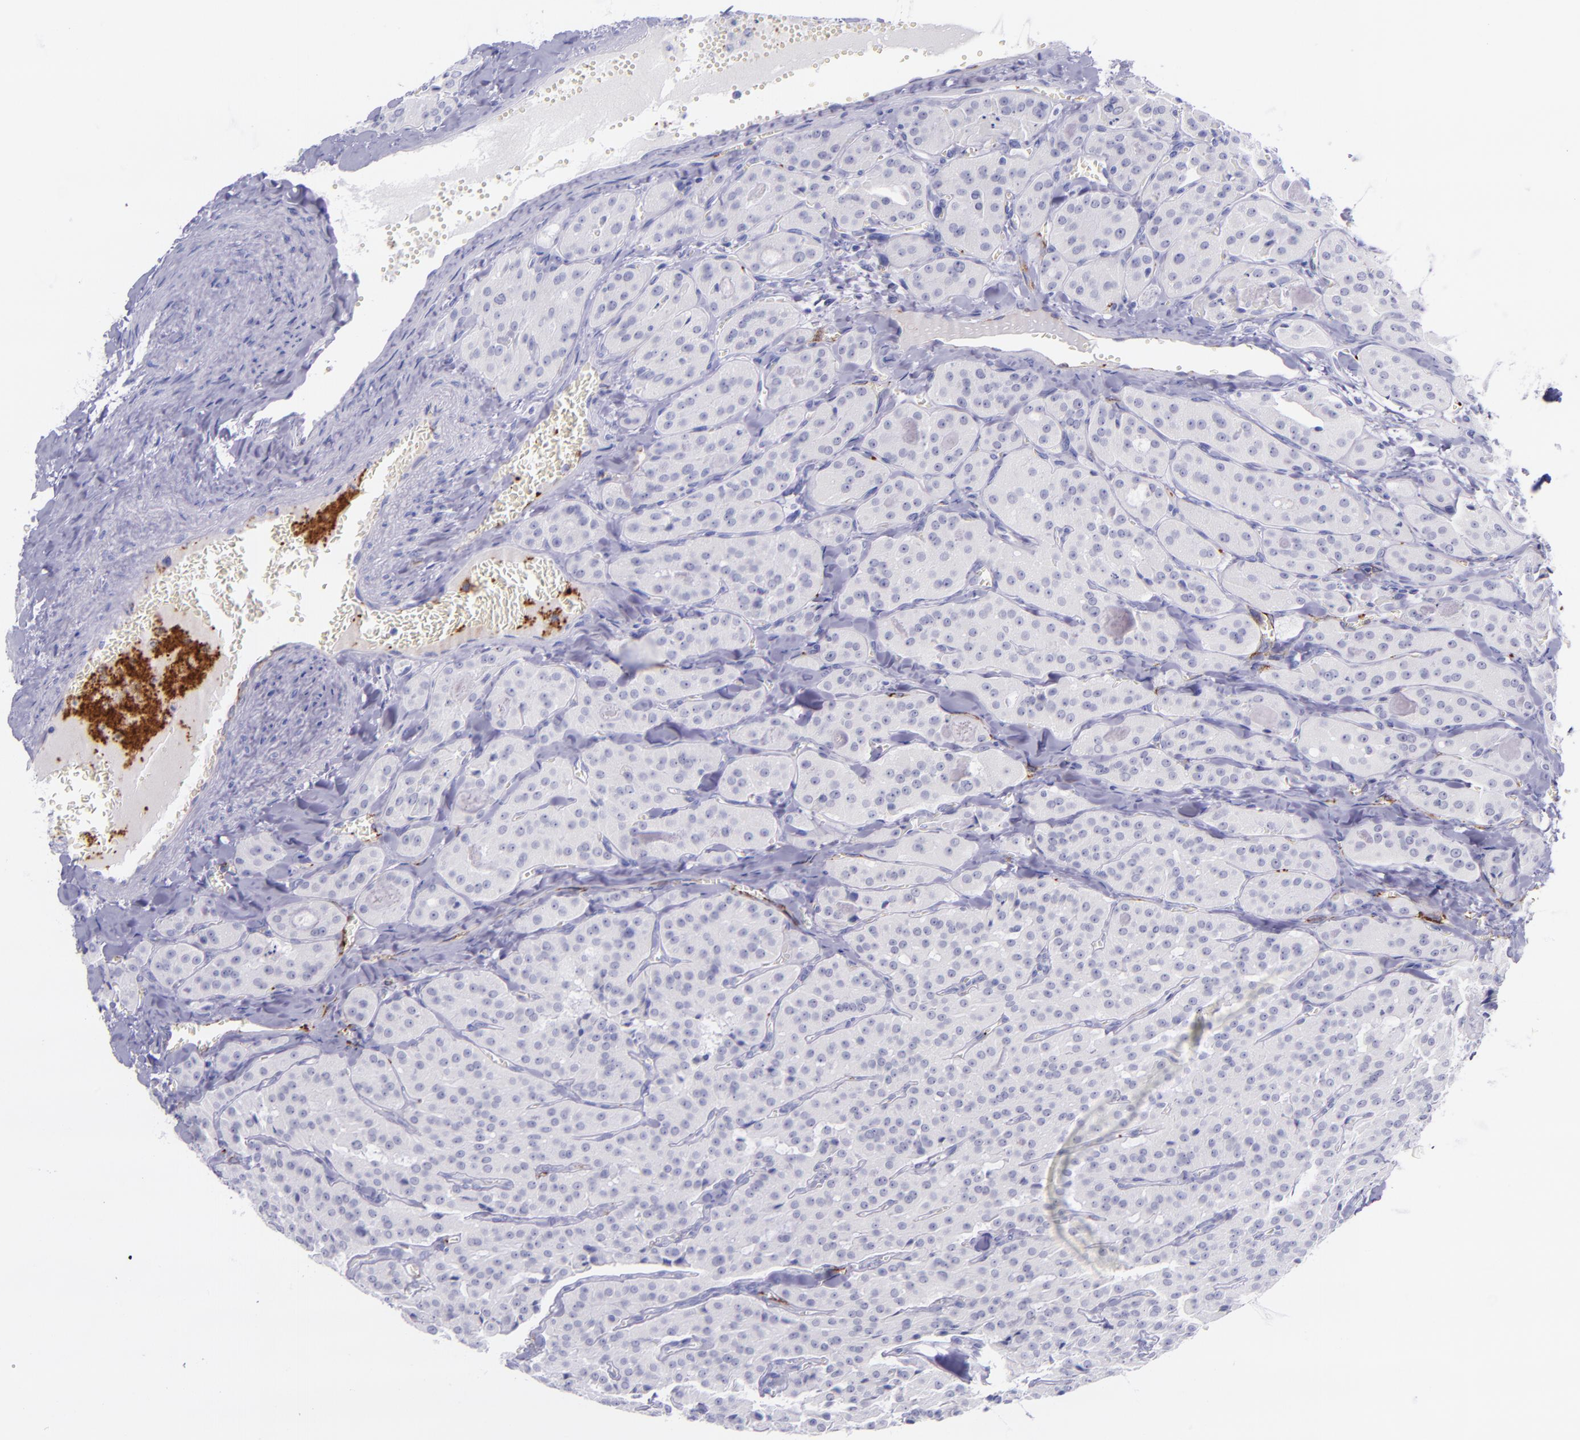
{"staining": {"intensity": "negative", "quantity": "none", "location": "none"}, "tissue": "thyroid cancer", "cell_type": "Tumor cells", "image_type": "cancer", "snomed": [{"axis": "morphology", "description": "Carcinoma, NOS"}, {"axis": "topography", "description": "Thyroid gland"}], "caption": "Immunohistochemical staining of thyroid carcinoma reveals no significant staining in tumor cells.", "gene": "SELE", "patient": {"sex": "male", "age": 76}}